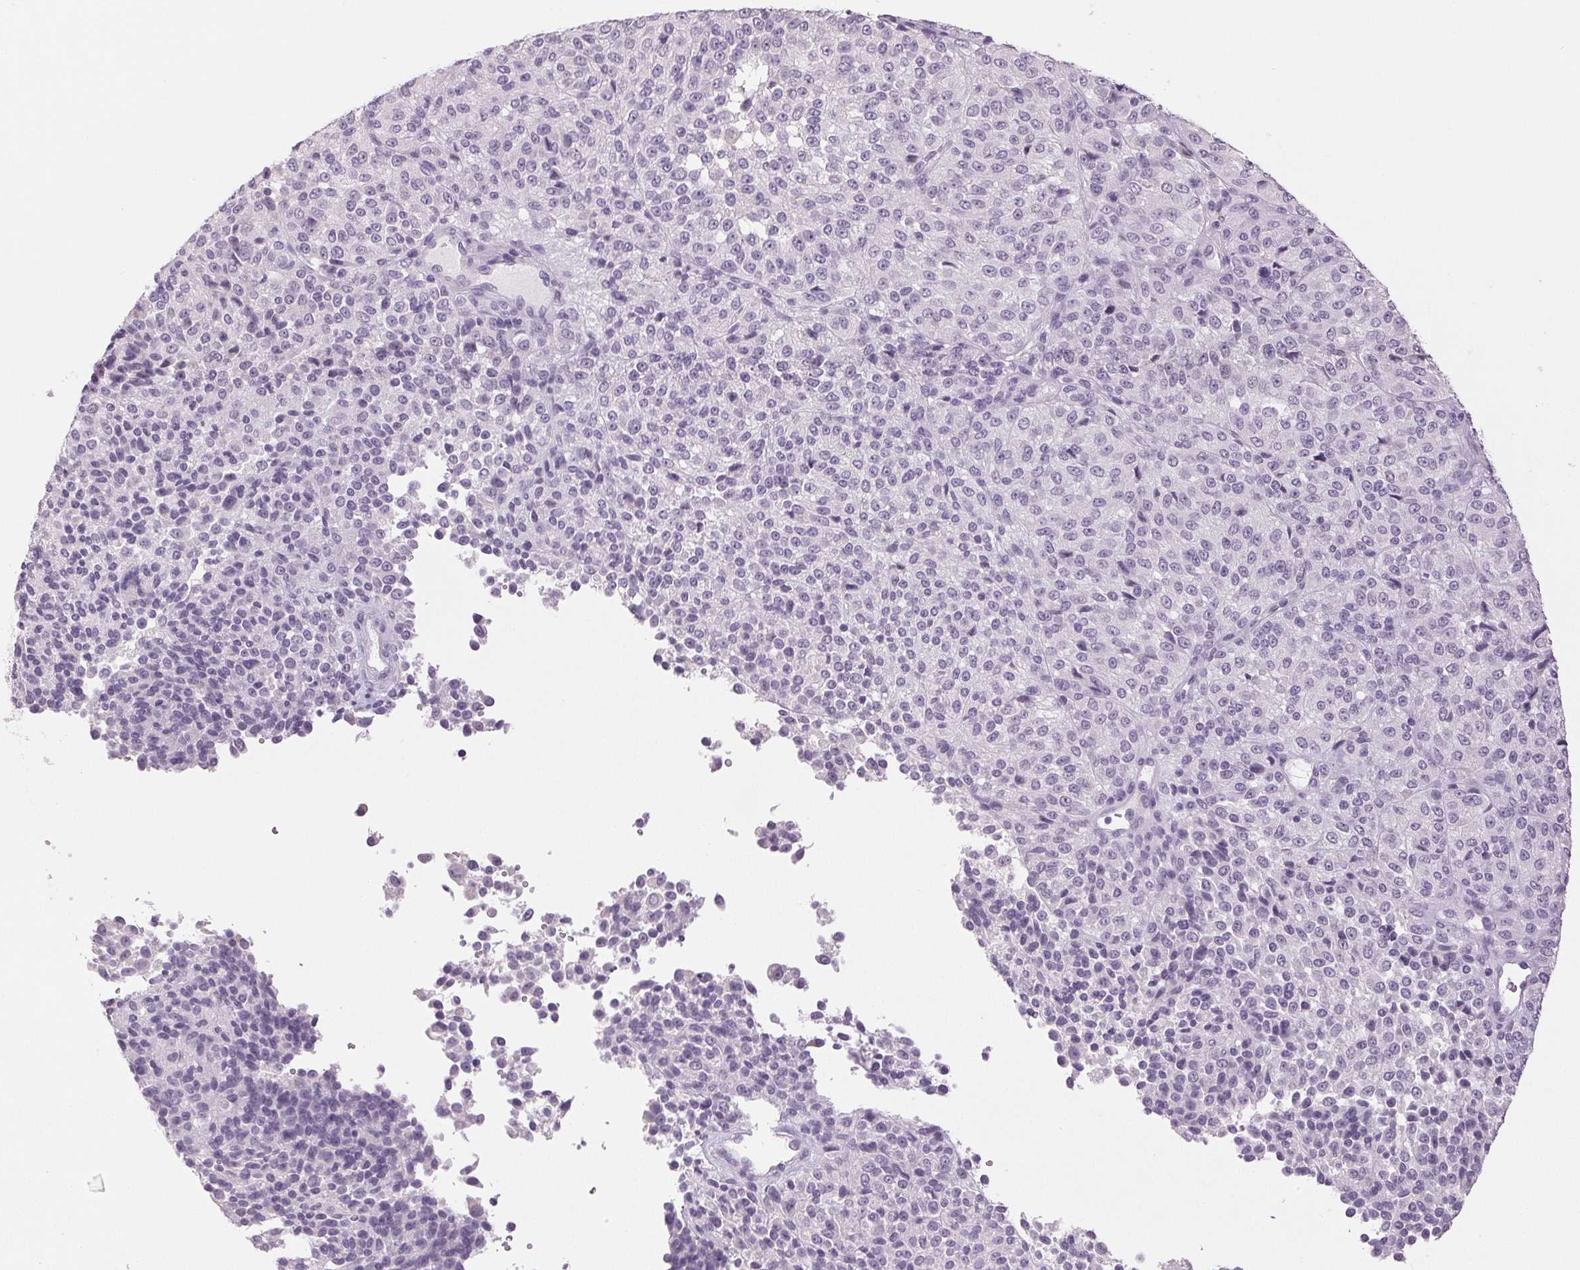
{"staining": {"intensity": "negative", "quantity": "none", "location": "none"}, "tissue": "melanoma", "cell_type": "Tumor cells", "image_type": "cancer", "snomed": [{"axis": "morphology", "description": "Malignant melanoma, Metastatic site"}, {"axis": "topography", "description": "Brain"}], "caption": "Human malignant melanoma (metastatic site) stained for a protein using immunohistochemistry exhibits no expression in tumor cells.", "gene": "LTF", "patient": {"sex": "female", "age": 56}}